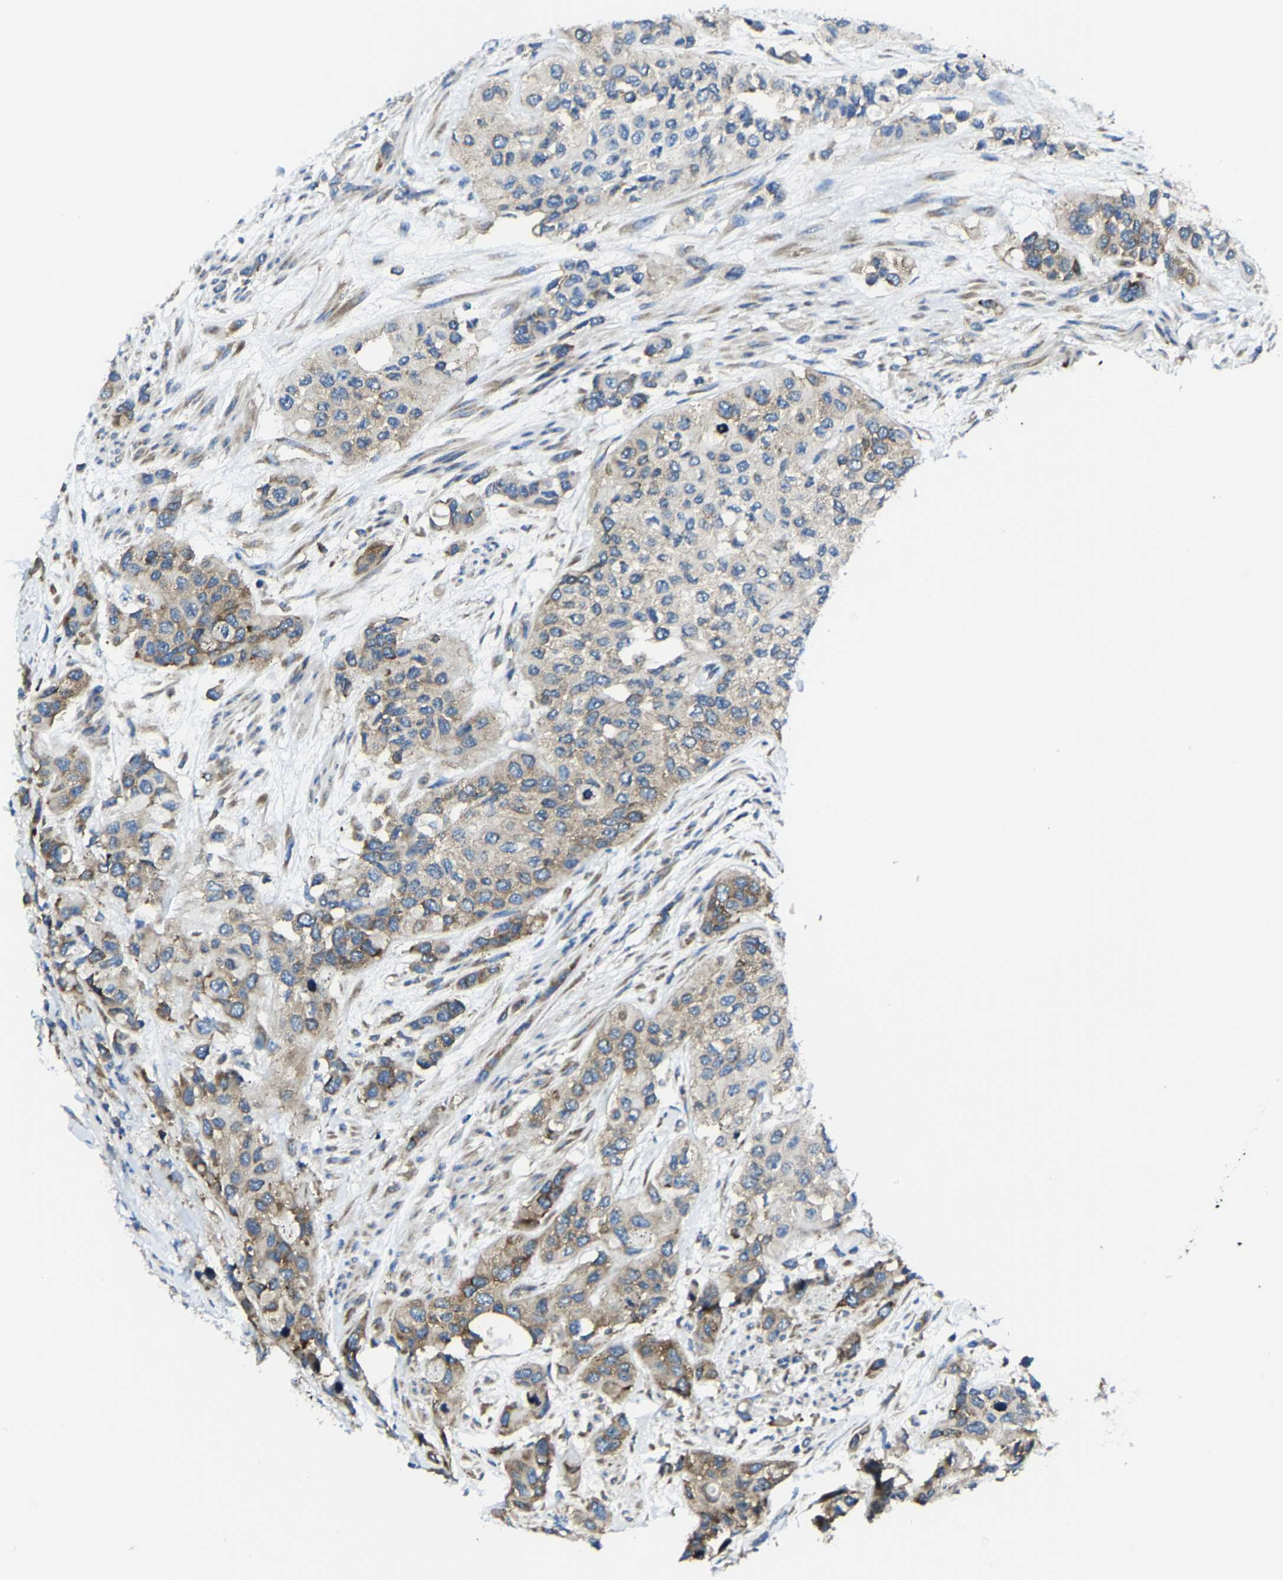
{"staining": {"intensity": "moderate", "quantity": "25%-75%", "location": "cytoplasmic/membranous"}, "tissue": "urothelial cancer", "cell_type": "Tumor cells", "image_type": "cancer", "snomed": [{"axis": "morphology", "description": "Urothelial carcinoma, High grade"}, {"axis": "topography", "description": "Urinary bladder"}], "caption": "Urothelial cancer stained with immunohistochemistry (IHC) displays moderate cytoplasmic/membranous staining in about 25%-75% of tumor cells.", "gene": "G3BP2", "patient": {"sex": "female", "age": 56}}